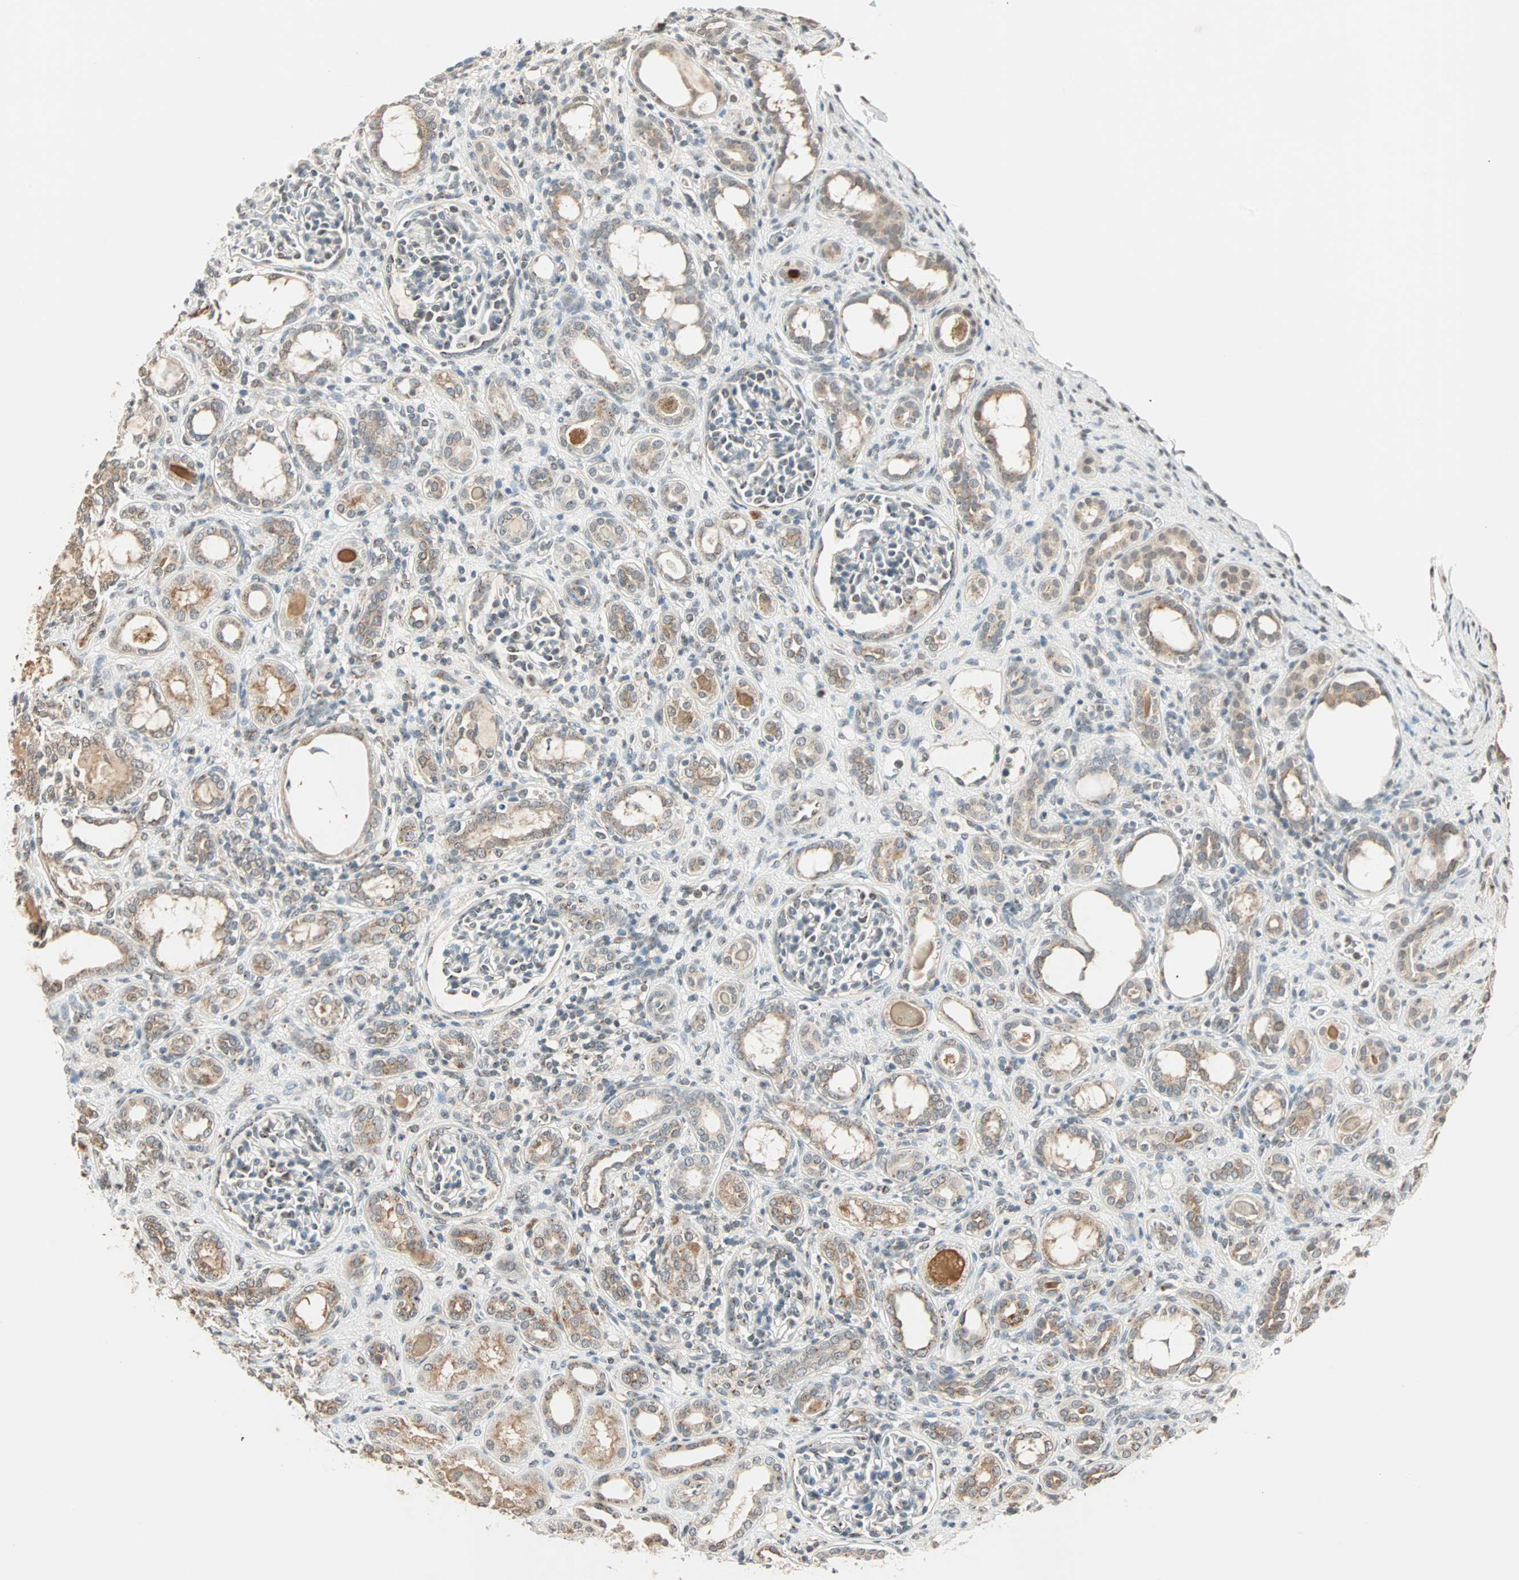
{"staining": {"intensity": "weak", "quantity": "<25%", "location": "cytoplasmic/membranous"}, "tissue": "kidney", "cell_type": "Cells in glomeruli", "image_type": "normal", "snomed": [{"axis": "morphology", "description": "Normal tissue, NOS"}, {"axis": "topography", "description": "Kidney"}], "caption": "Immunohistochemistry (IHC) image of normal kidney stained for a protein (brown), which shows no staining in cells in glomeruli. The staining is performed using DAB brown chromogen with nuclei counter-stained in using hematoxylin.", "gene": "PRDM2", "patient": {"sex": "male", "age": 7}}